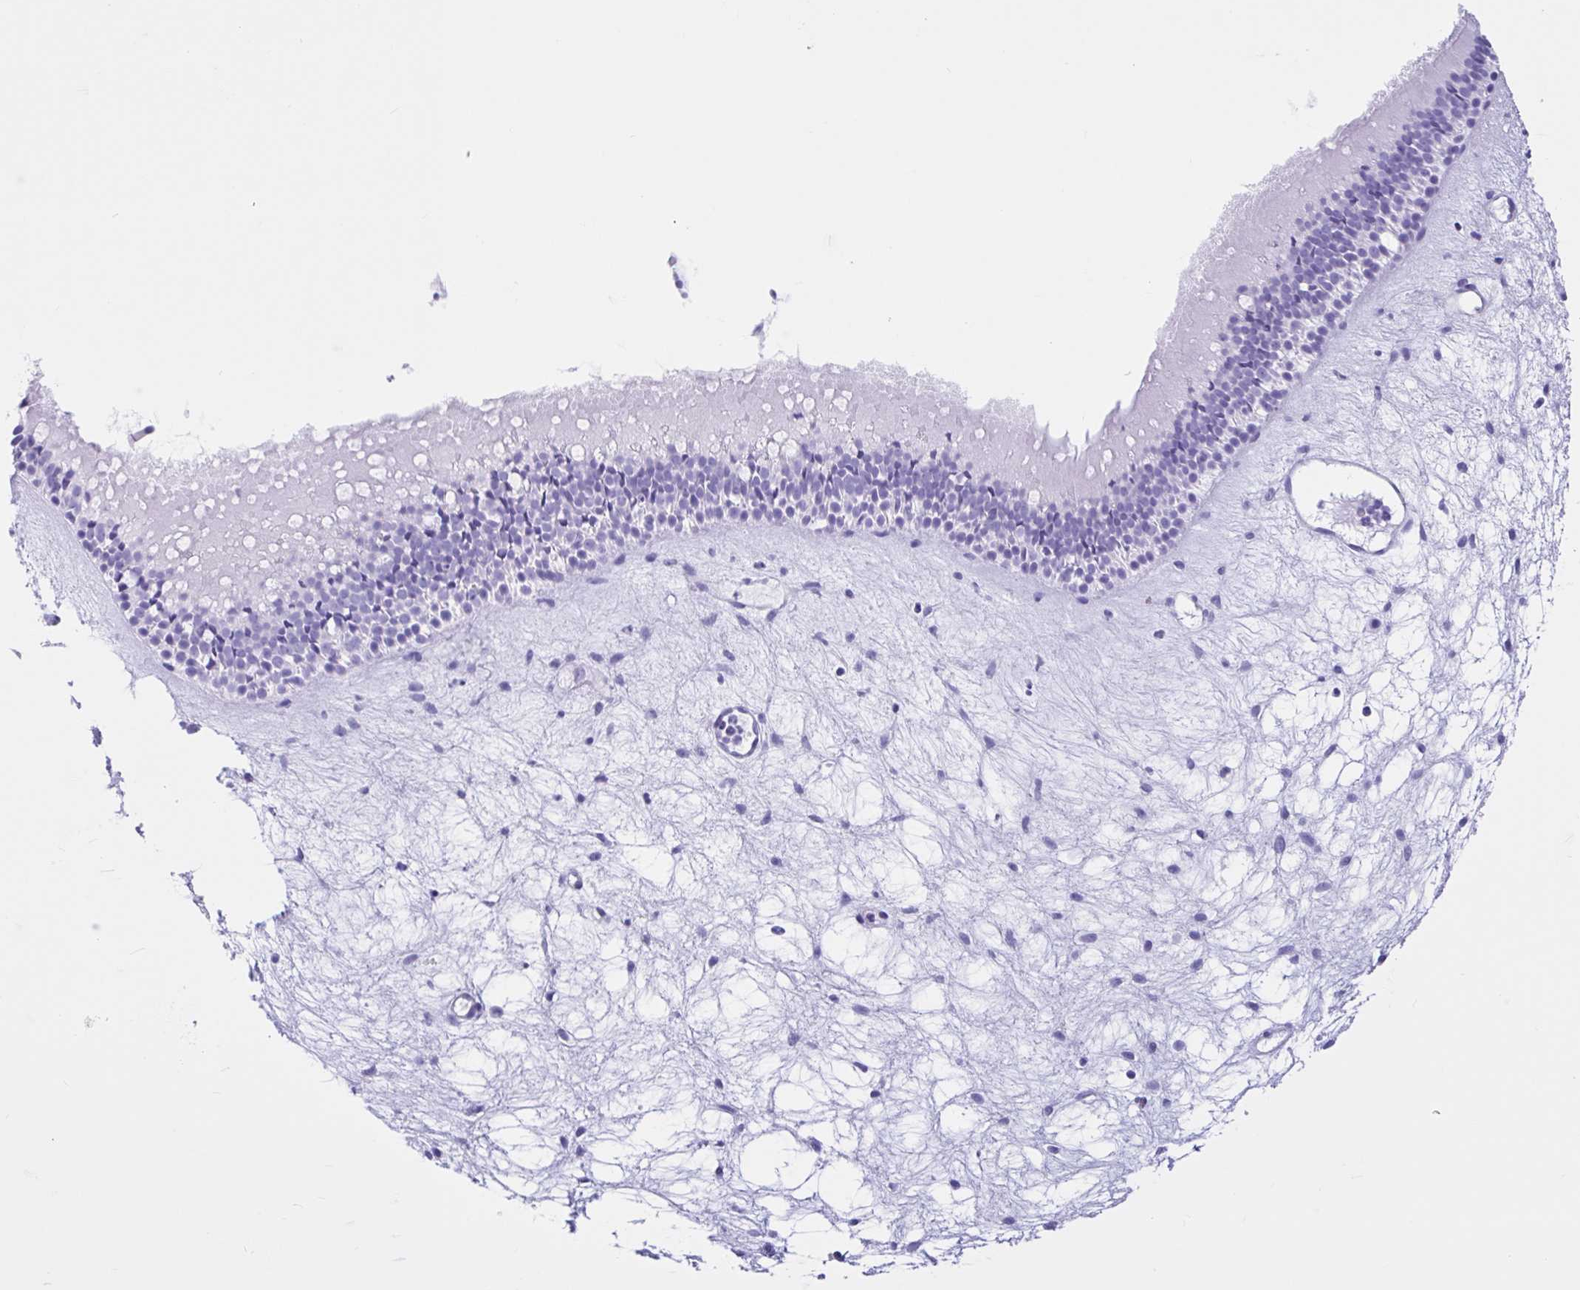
{"staining": {"intensity": "negative", "quantity": "none", "location": "none"}, "tissue": "nasopharynx", "cell_type": "Respiratory epithelial cells", "image_type": "normal", "snomed": [{"axis": "morphology", "description": "Normal tissue, NOS"}, {"axis": "morphology", "description": "Polyp, NOS"}, {"axis": "topography", "description": "Nasopharynx"}], "caption": "Immunohistochemistry (IHC) of benign nasopharynx displays no staining in respiratory epithelial cells.", "gene": "IAPP", "patient": {"sex": "male", "age": 83}}